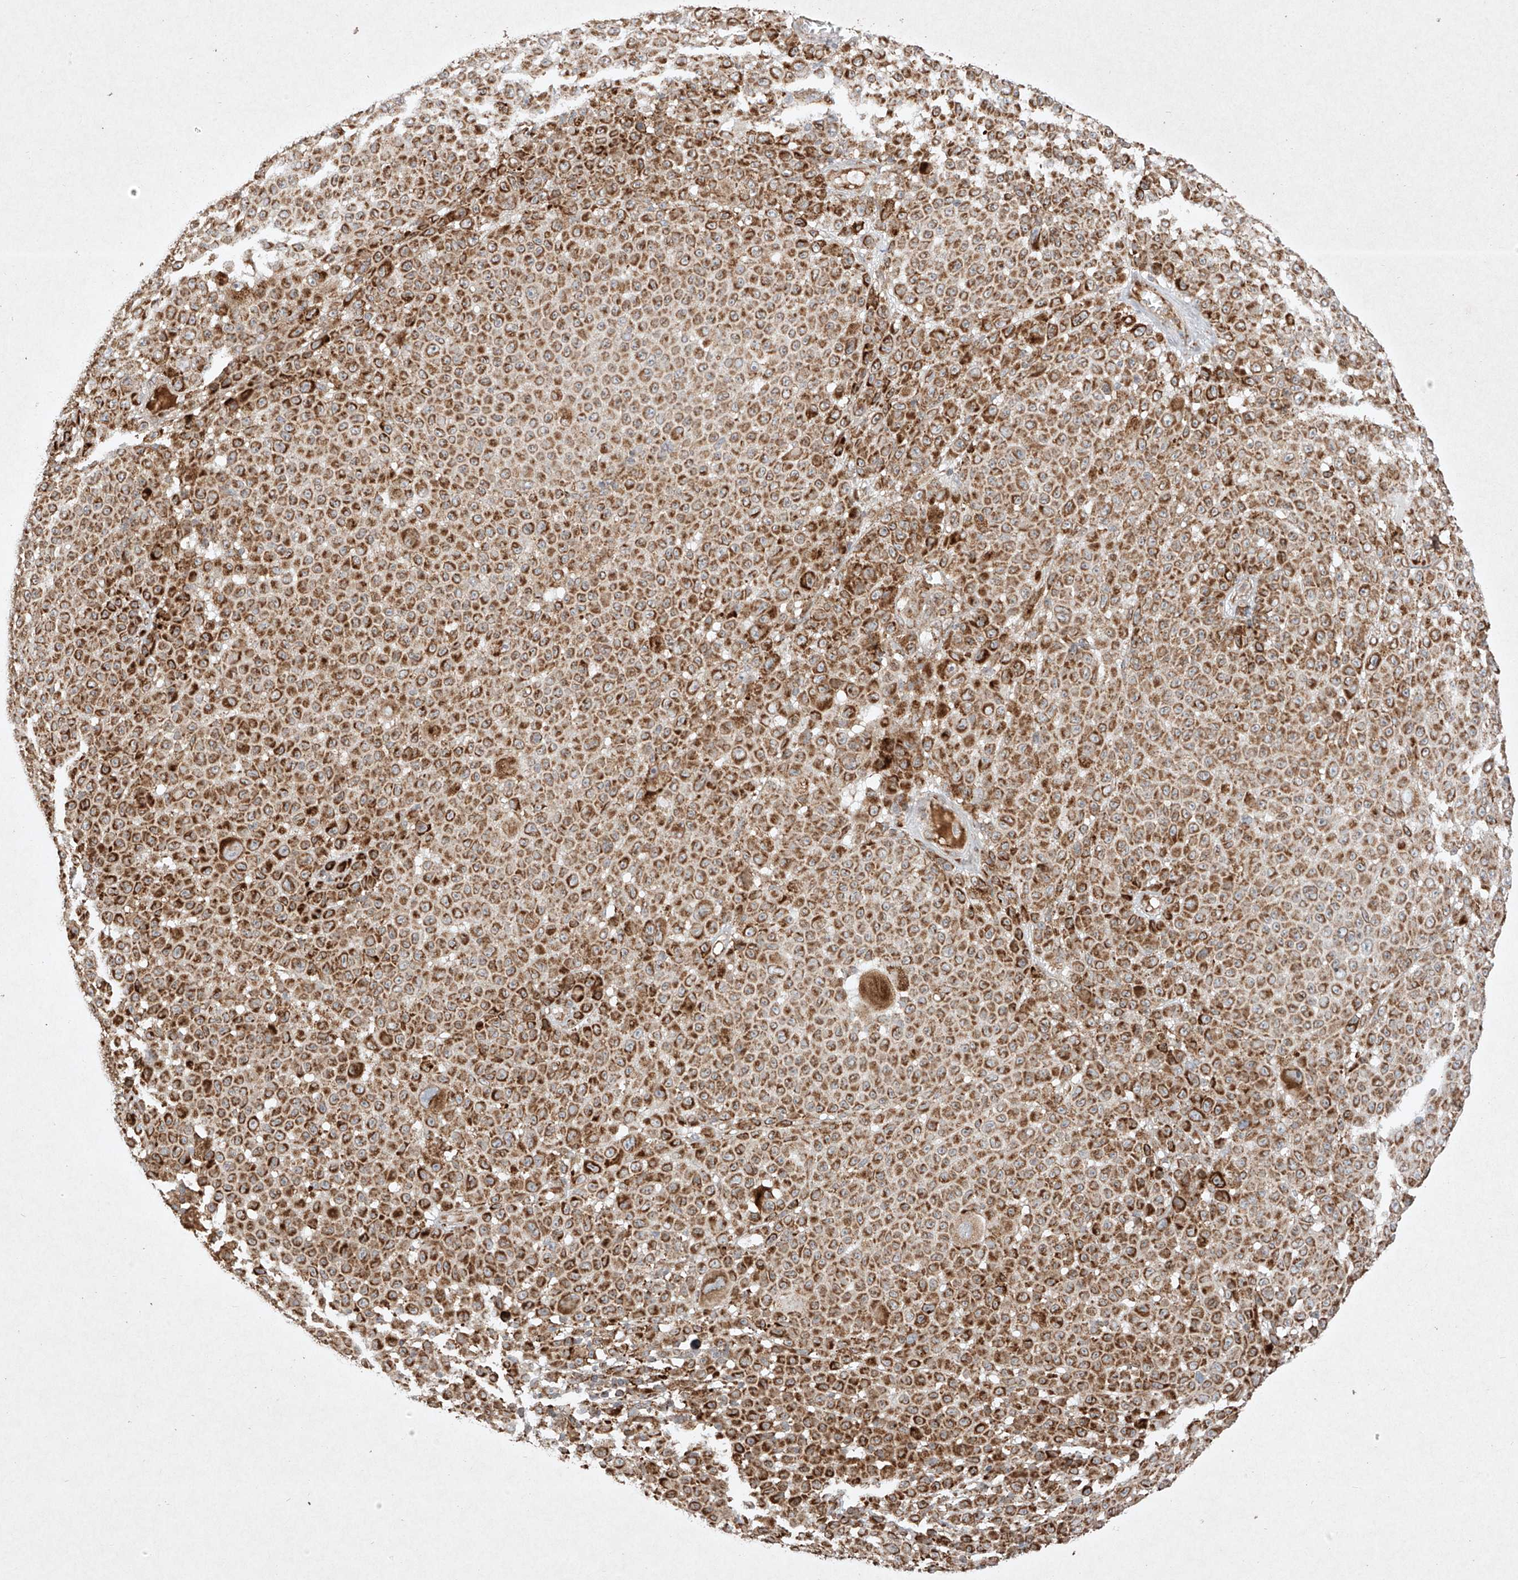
{"staining": {"intensity": "strong", "quantity": ">75%", "location": "cytoplasmic/membranous"}, "tissue": "melanoma", "cell_type": "Tumor cells", "image_type": "cancer", "snomed": [{"axis": "morphology", "description": "Malignant melanoma, NOS"}, {"axis": "topography", "description": "Skin"}], "caption": "Immunohistochemistry (IHC) micrograph of melanoma stained for a protein (brown), which demonstrates high levels of strong cytoplasmic/membranous expression in about >75% of tumor cells.", "gene": "SEMA3B", "patient": {"sex": "female", "age": 94}}